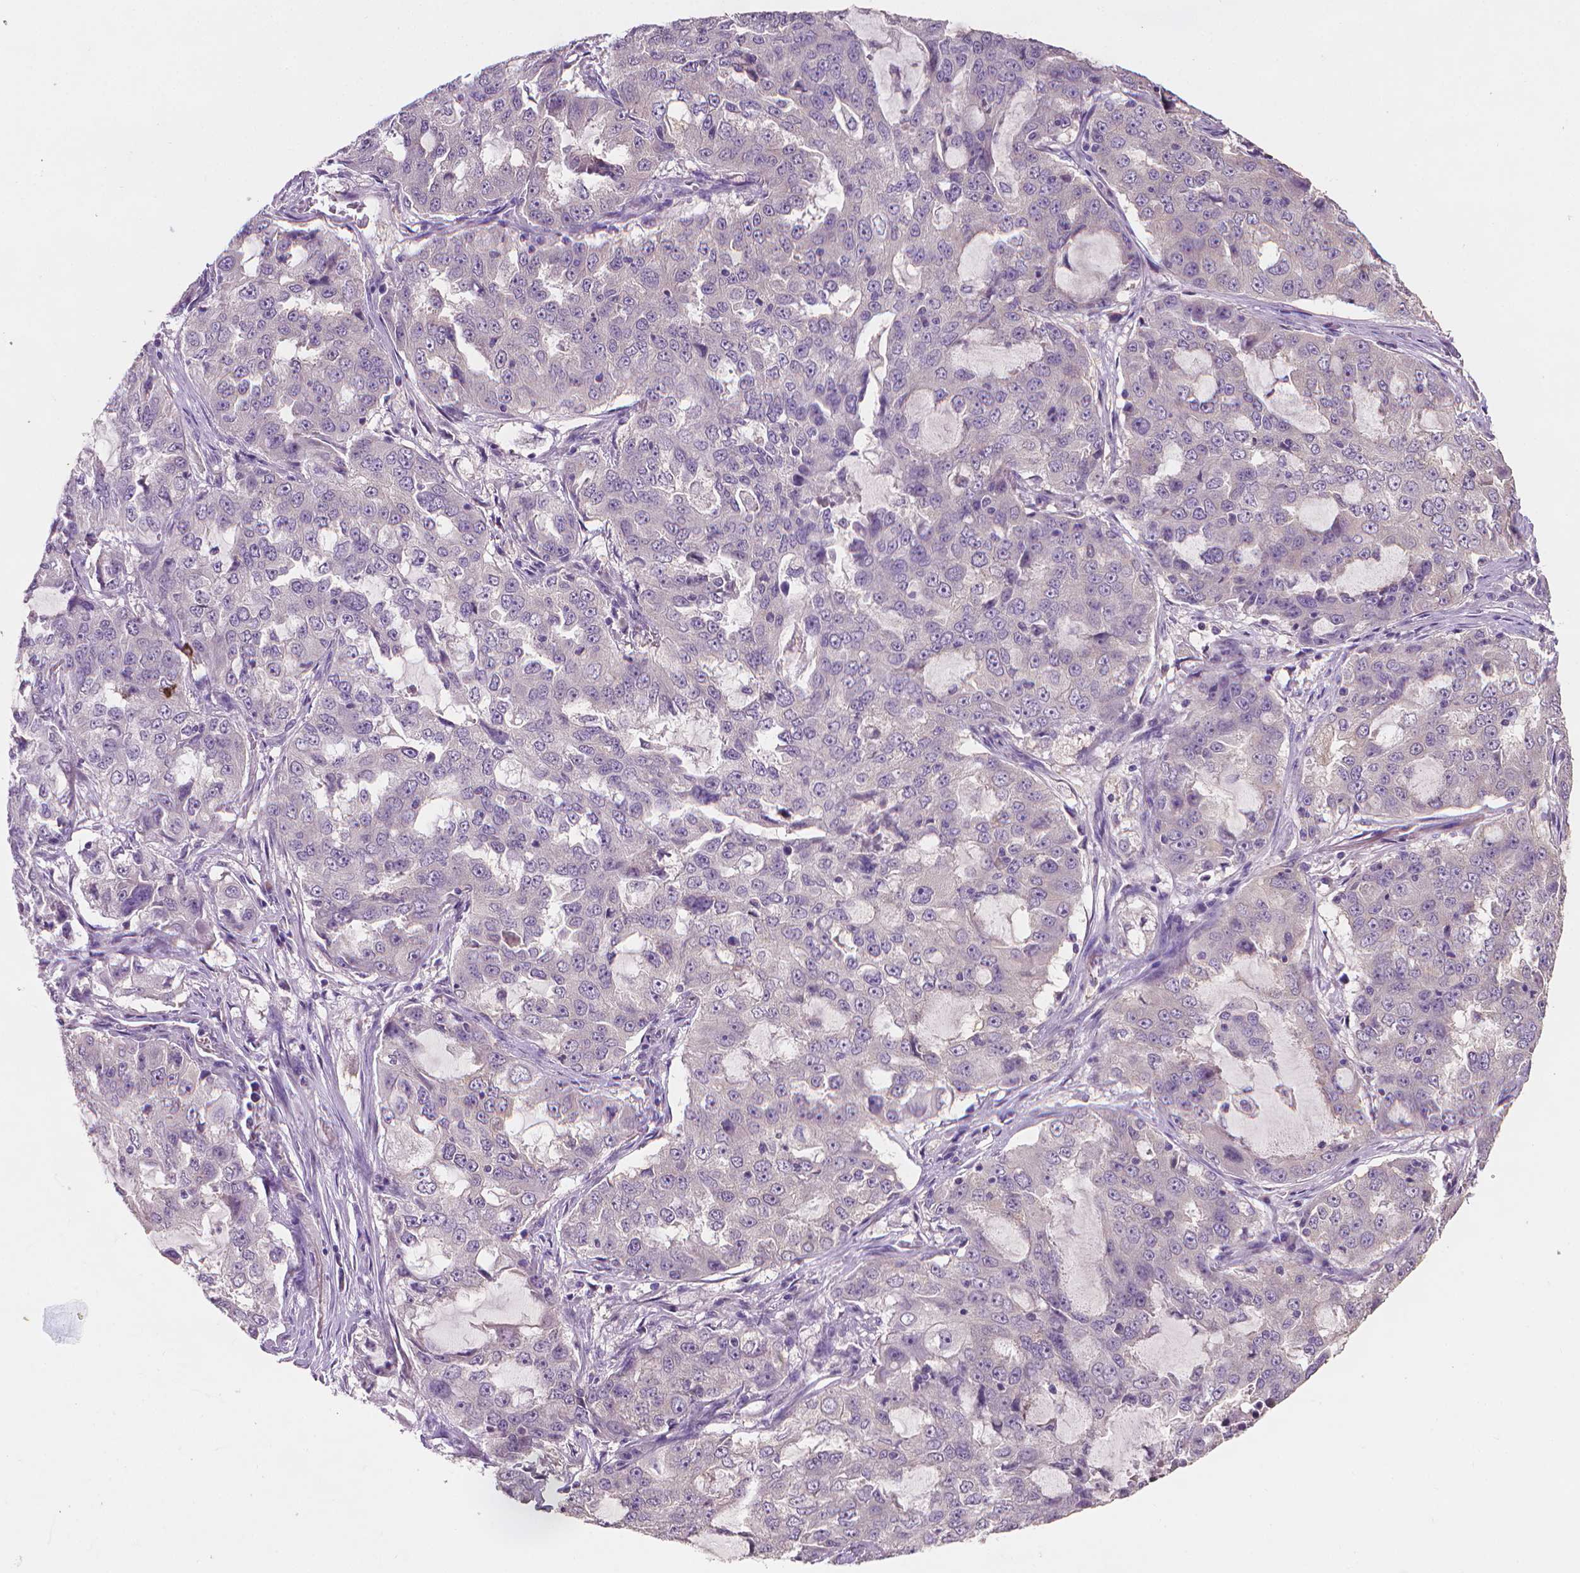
{"staining": {"intensity": "negative", "quantity": "none", "location": "none"}, "tissue": "lung cancer", "cell_type": "Tumor cells", "image_type": "cancer", "snomed": [{"axis": "morphology", "description": "Adenocarcinoma, NOS"}, {"axis": "topography", "description": "Lung"}], "caption": "Lung adenocarcinoma was stained to show a protein in brown. There is no significant staining in tumor cells.", "gene": "FASN", "patient": {"sex": "female", "age": 61}}